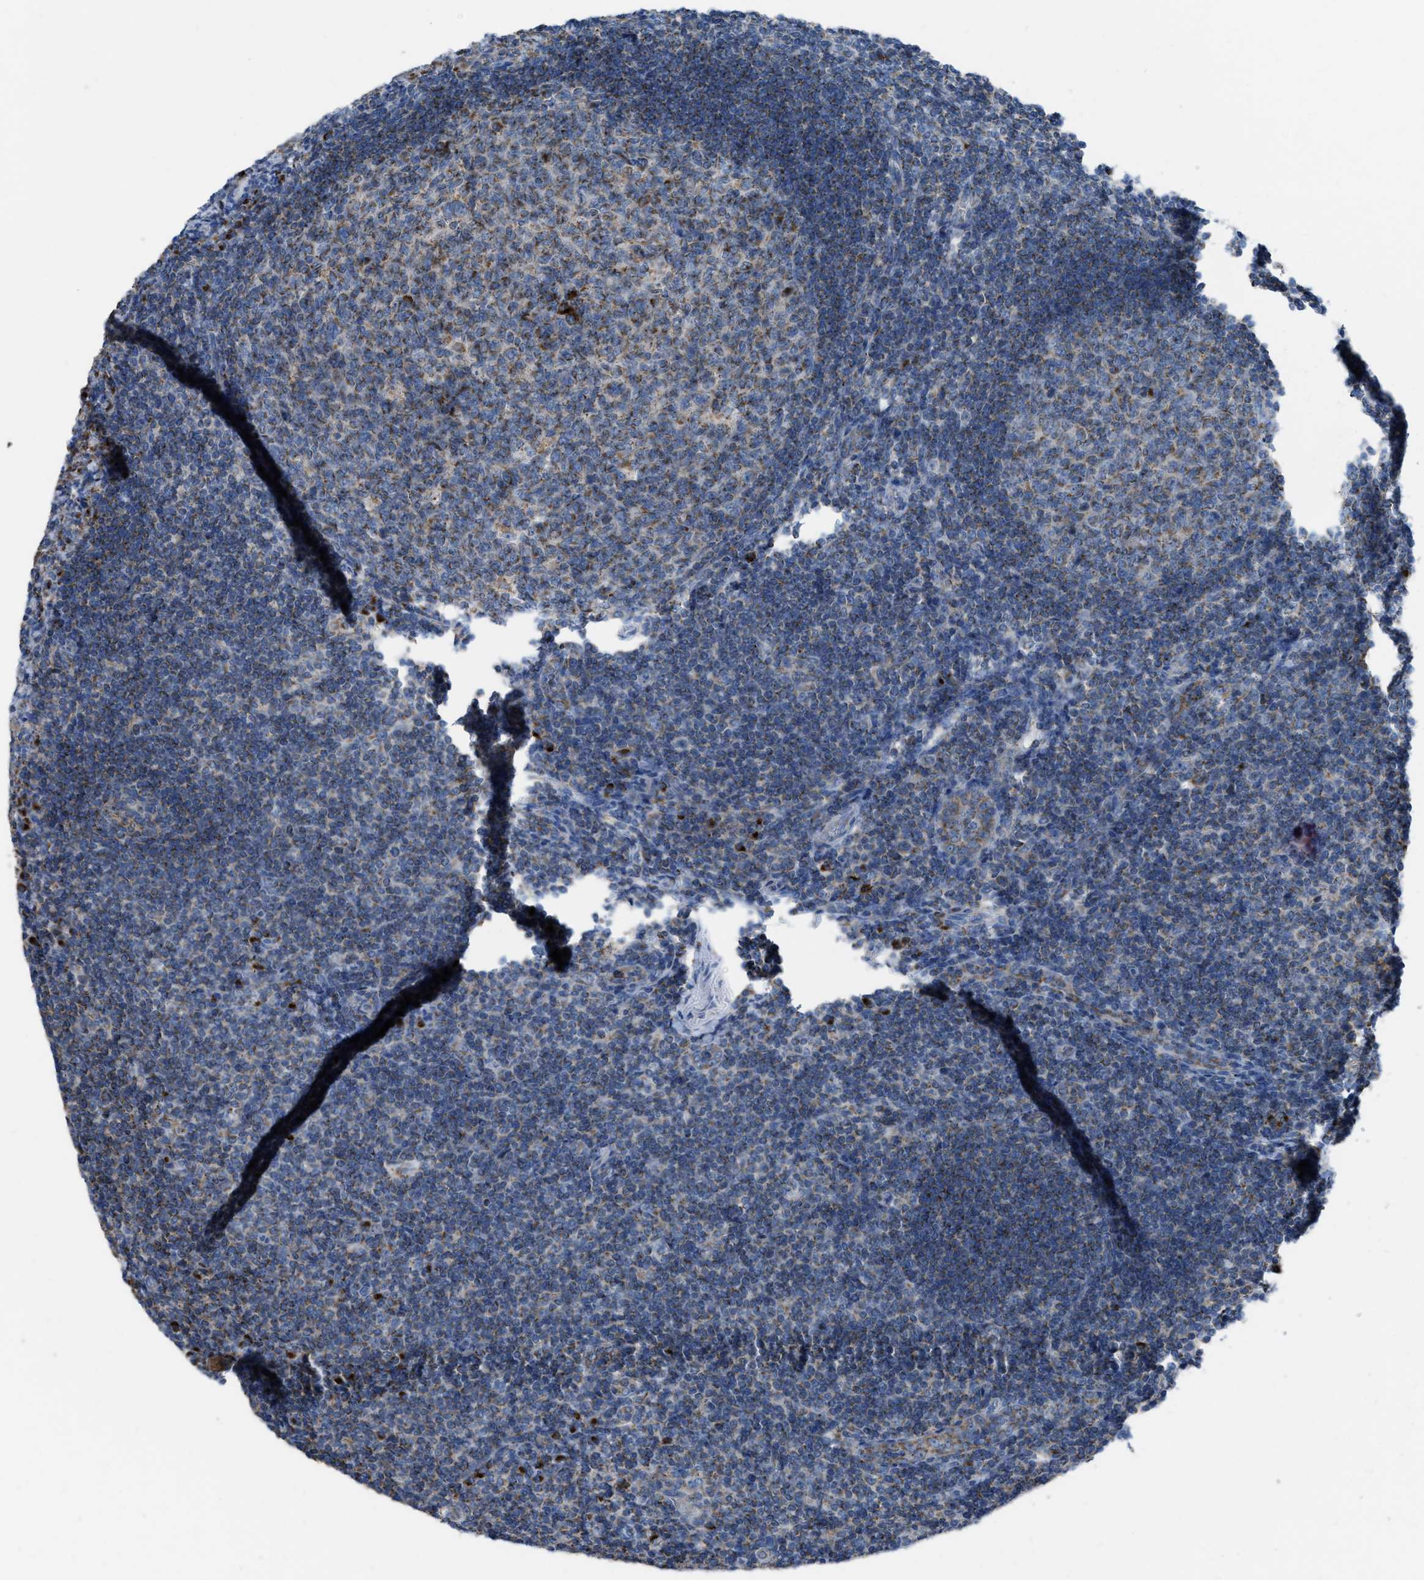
{"staining": {"intensity": "strong", "quantity": "25%-75%", "location": "cytoplasmic/membranous"}, "tissue": "tonsil", "cell_type": "Germinal center cells", "image_type": "normal", "snomed": [{"axis": "morphology", "description": "Normal tissue, NOS"}, {"axis": "topography", "description": "Tonsil"}], "caption": "A high amount of strong cytoplasmic/membranous expression is identified in approximately 25%-75% of germinal center cells in normal tonsil. (Brightfield microscopy of DAB IHC at high magnification).", "gene": "ETFB", "patient": {"sex": "male", "age": 37}}